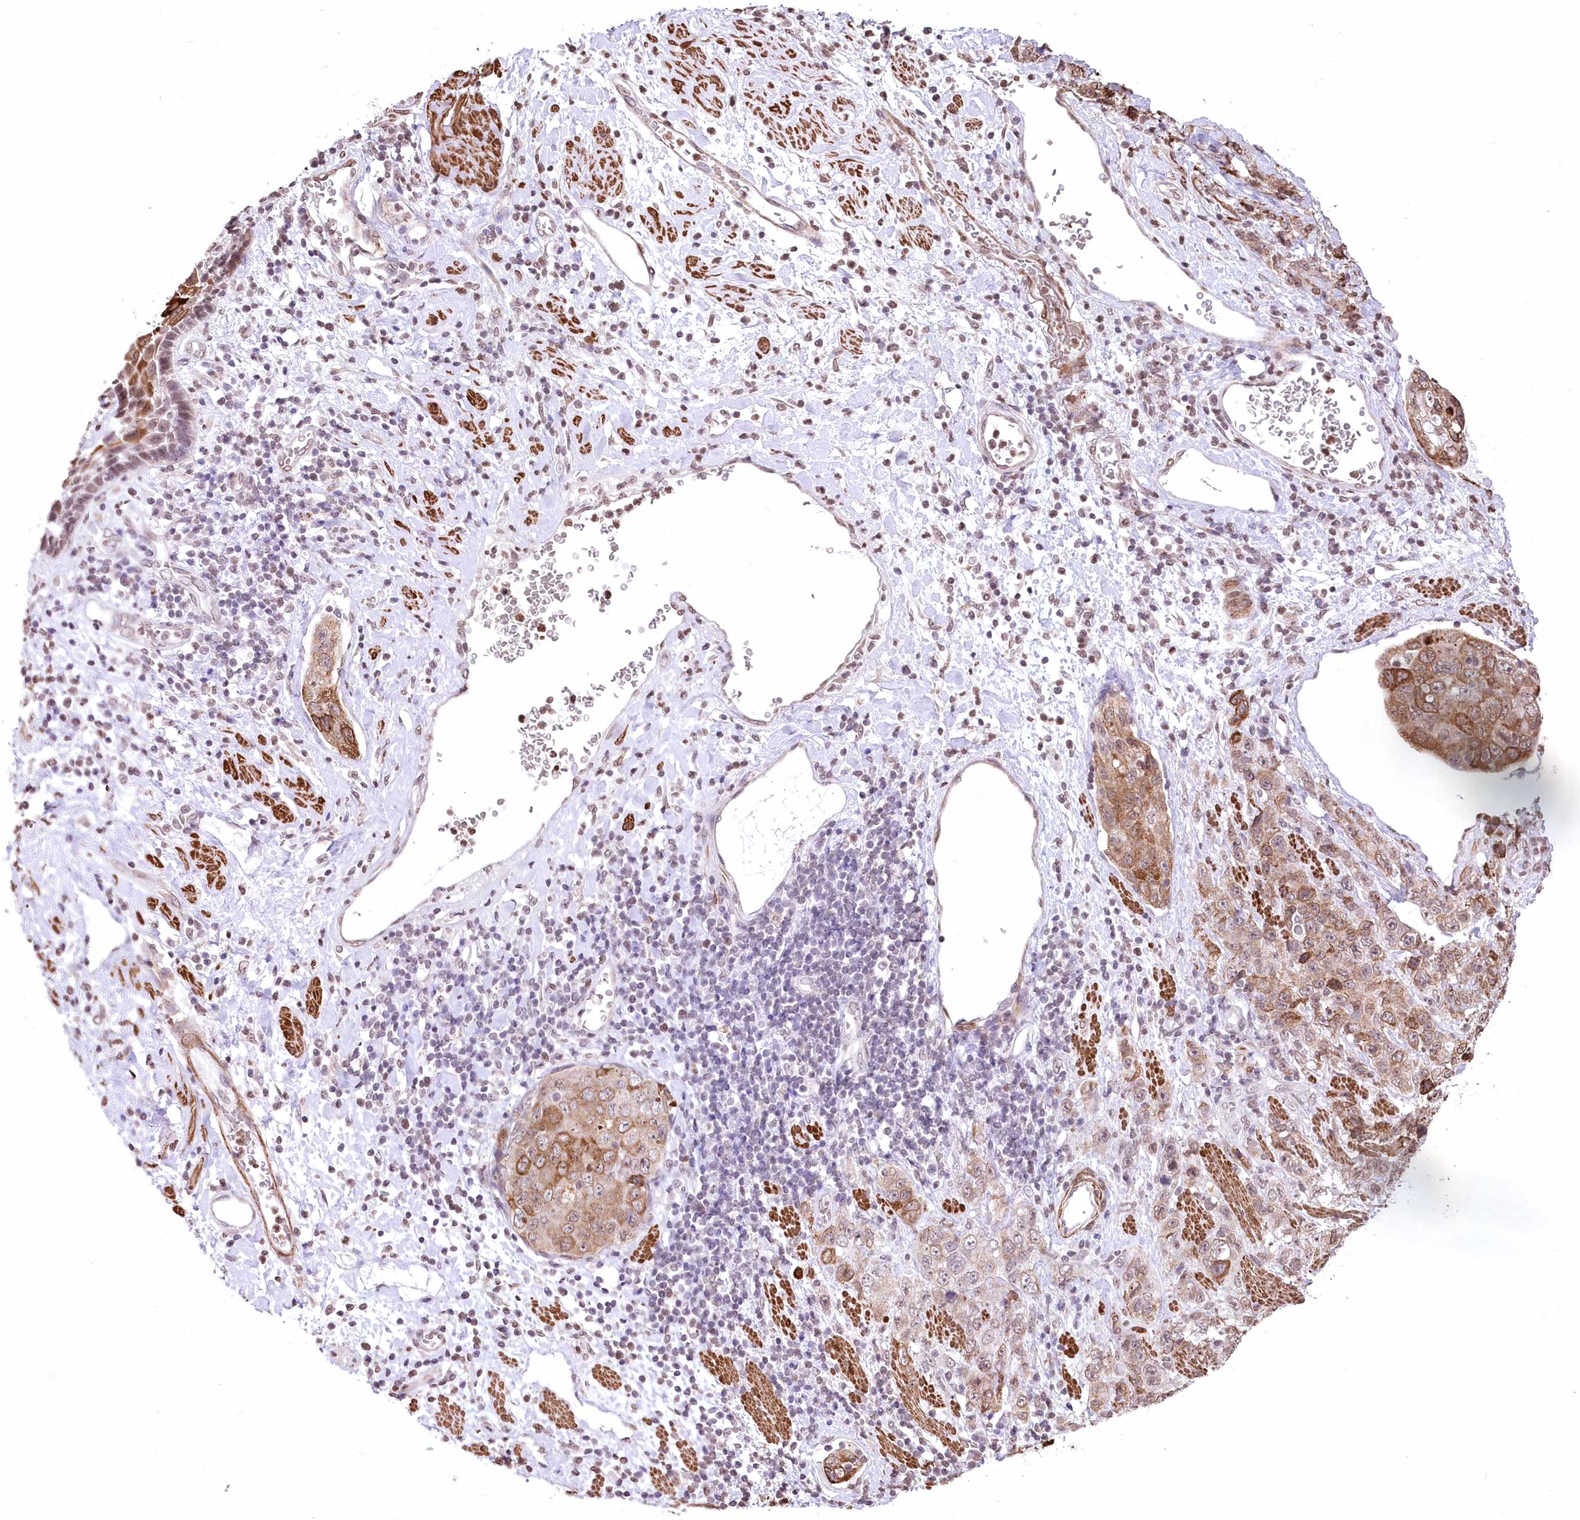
{"staining": {"intensity": "moderate", "quantity": ">75%", "location": "cytoplasmic/membranous"}, "tissue": "stomach cancer", "cell_type": "Tumor cells", "image_type": "cancer", "snomed": [{"axis": "morphology", "description": "Adenocarcinoma, NOS"}, {"axis": "topography", "description": "Stomach"}], "caption": "This histopathology image shows immunohistochemistry staining of human stomach cancer (adenocarcinoma), with medium moderate cytoplasmic/membranous expression in about >75% of tumor cells.", "gene": "RBM27", "patient": {"sex": "male", "age": 48}}